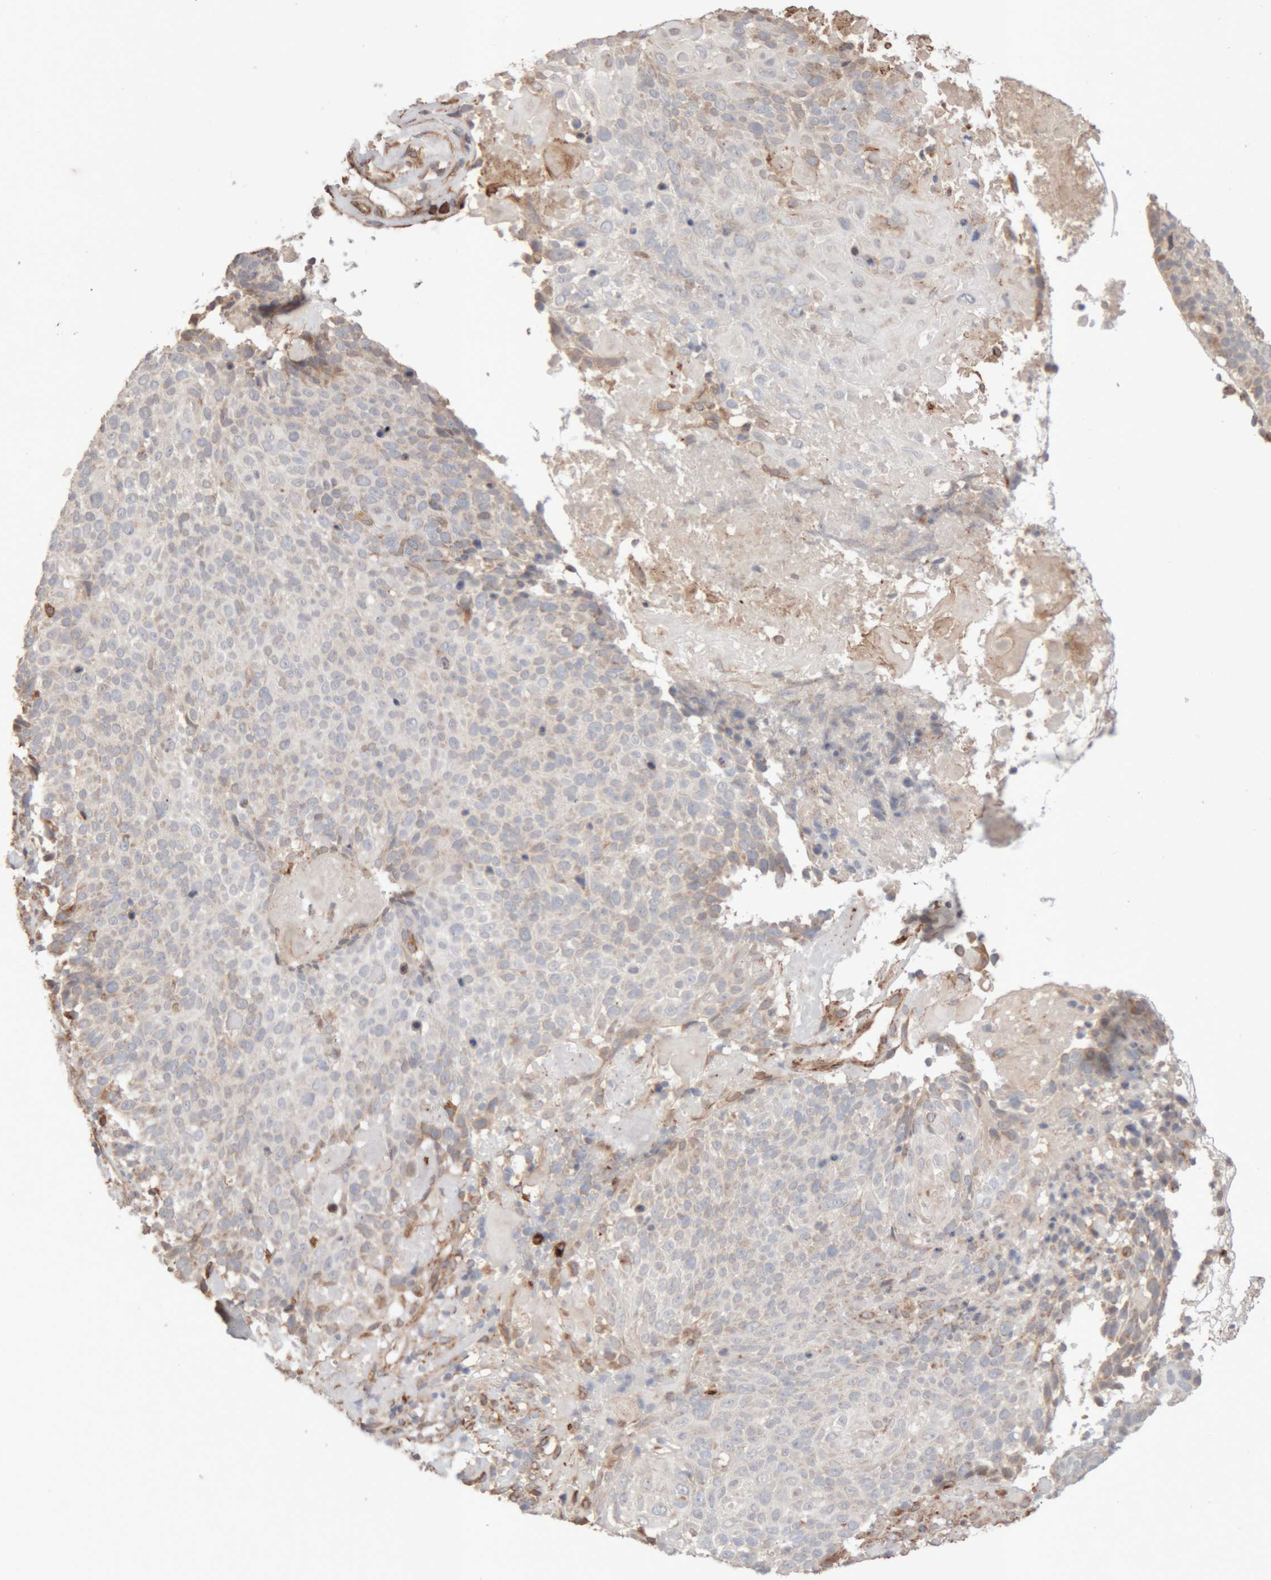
{"staining": {"intensity": "weak", "quantity": "<25%", "location": "cytoplasmic/membranous"}, "tissue": "cervical cancer", "cell_type": "Tumor cells", "image_type": "cancer", "snomed": [{"axis": "morphology", "description": "Squamous cell carcinoma, NOS"}, {"axis": "topography", "description": "Cervix"}], "caption": "Image shows no significant protein positivity in tumor cells of squamous cell carcinoma (cervical).", "gene": "RAB32", "patient": {"sex": "female", "age": 74}}